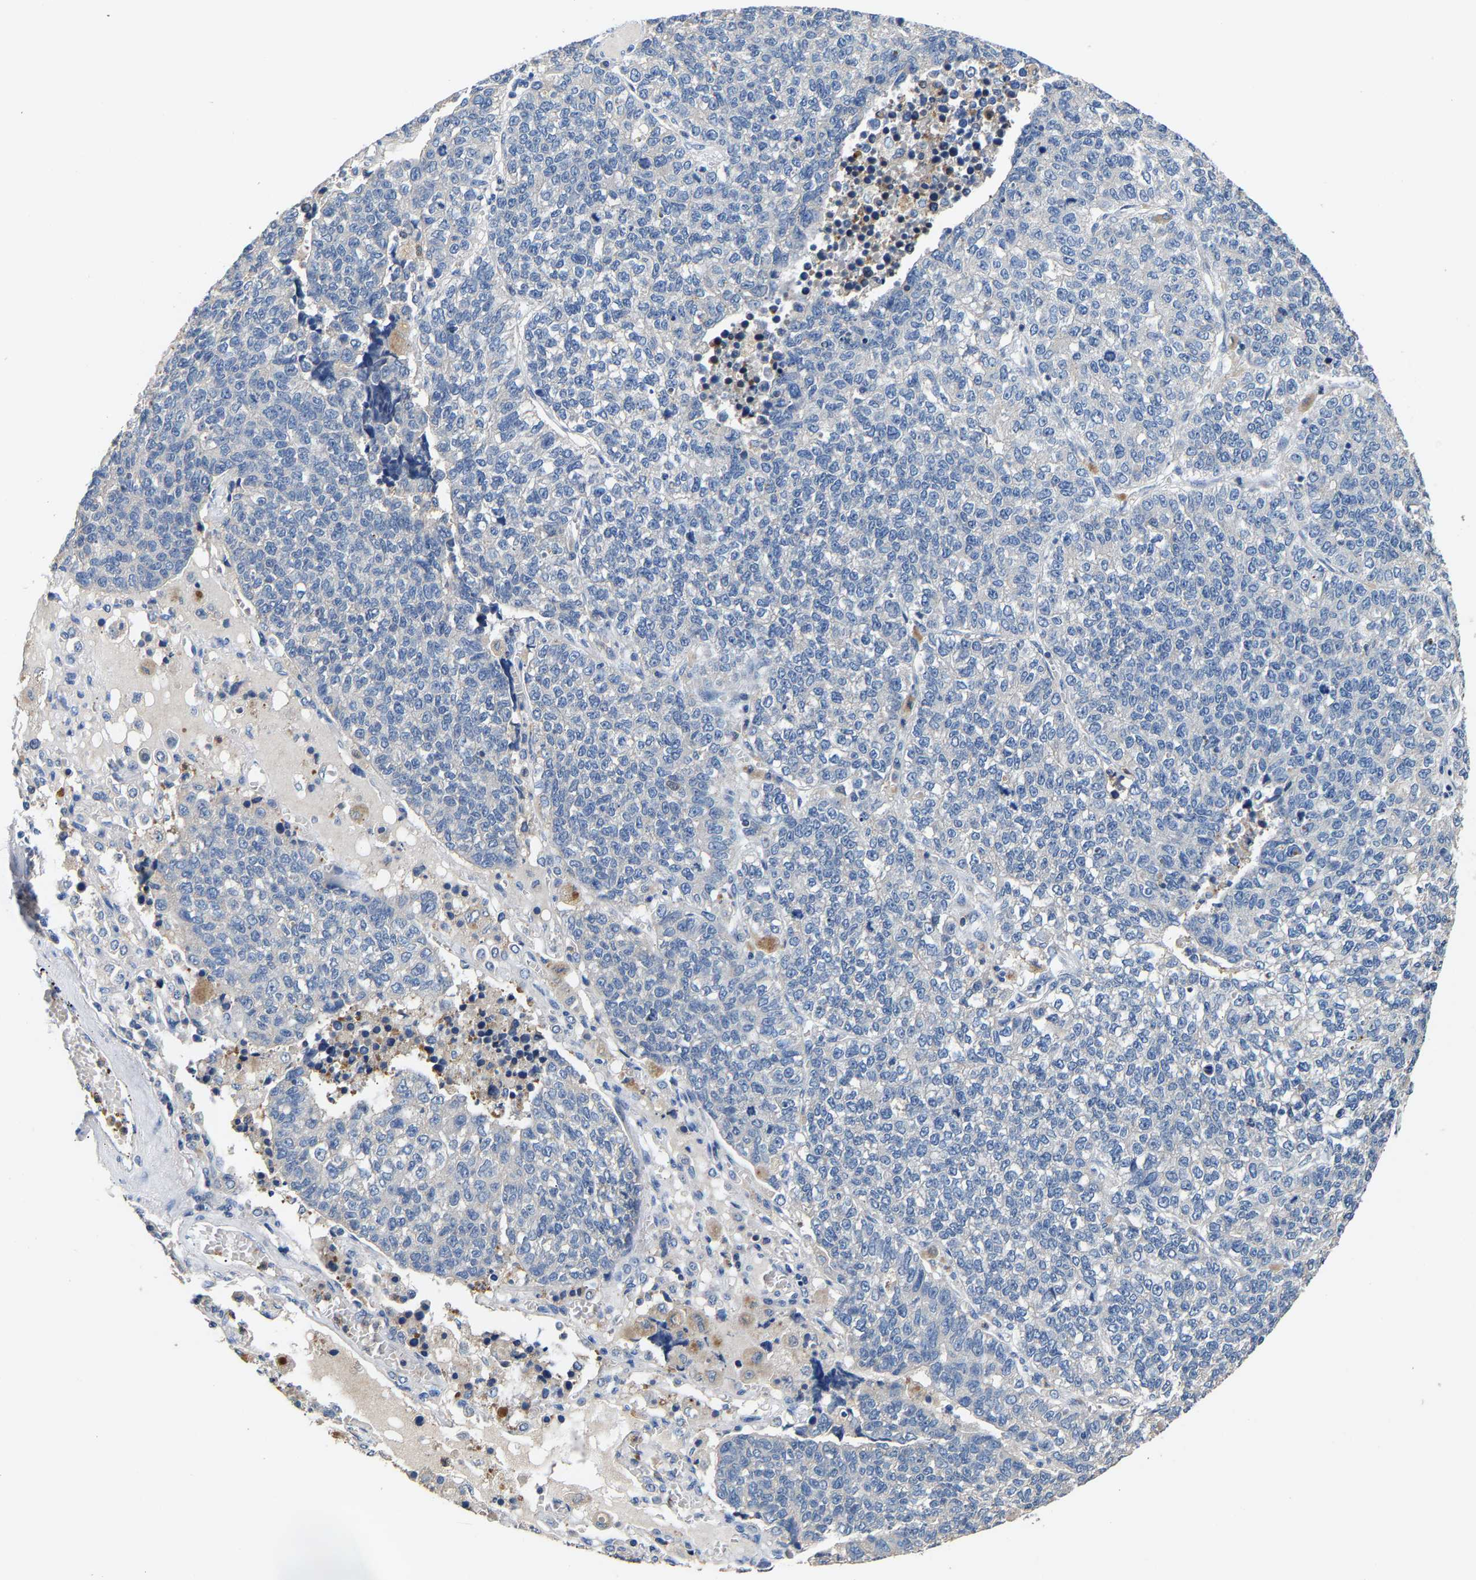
{"staining": {"intensity": "negative", "quantity": "none", "location": "none"}, "tissue": "lung cancer", "cell_type": "Tumor cells", "image_type": "cancer", "snomed": [{"axis": "morphology", "description": "Adenocarcinoma, NOS"}, {"axis": "topography", "description": "Lung"}], "caption": "IHC image of human lung cancer (adenocarcinoma) stained for a protein (brown), which demonstrates no staining in tumor cells.", "gene": "CCDC171", "patient": {"sex": "male", "age": 49}}